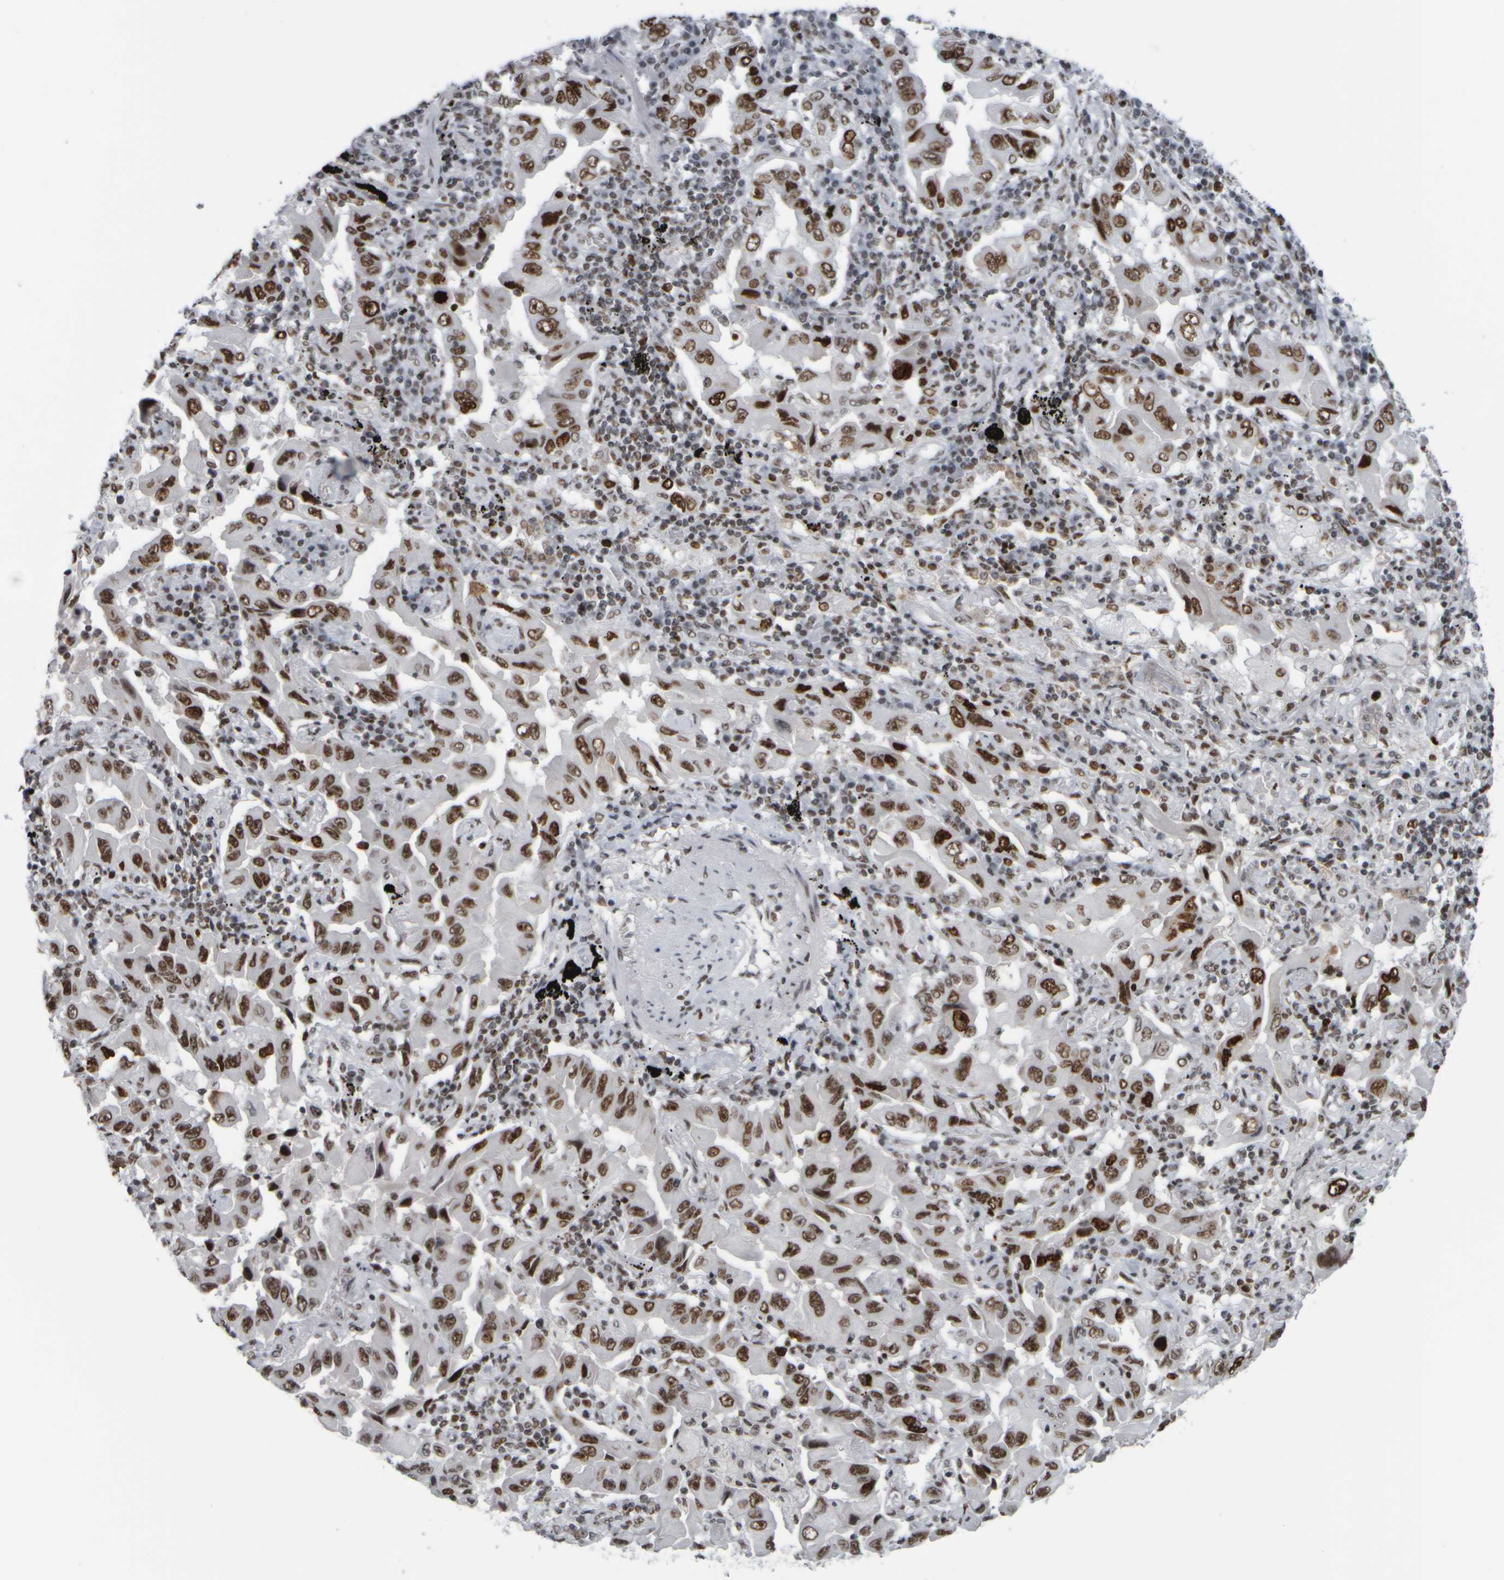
{"staining": {"intensity": "moderate", "quantity": ">75%", "location": "nuclear"}, "tissue": "lung cancer", "cell_type": "Tumor cells", "image_type": "cancer", "snomed": [{"axis": "morphology", "description": "Adenocarcinoma, NOS"}, {"axis": "topography", "description": "Lung"}], "caption": "Immunohistochemical staining of adenocarcinoma (lung) reveals medium levels of moderate nuclear staining in approximately >75% of tumor cells.", "gene": "TOP2B", "patient": {"sex": "female", "age": 65}}